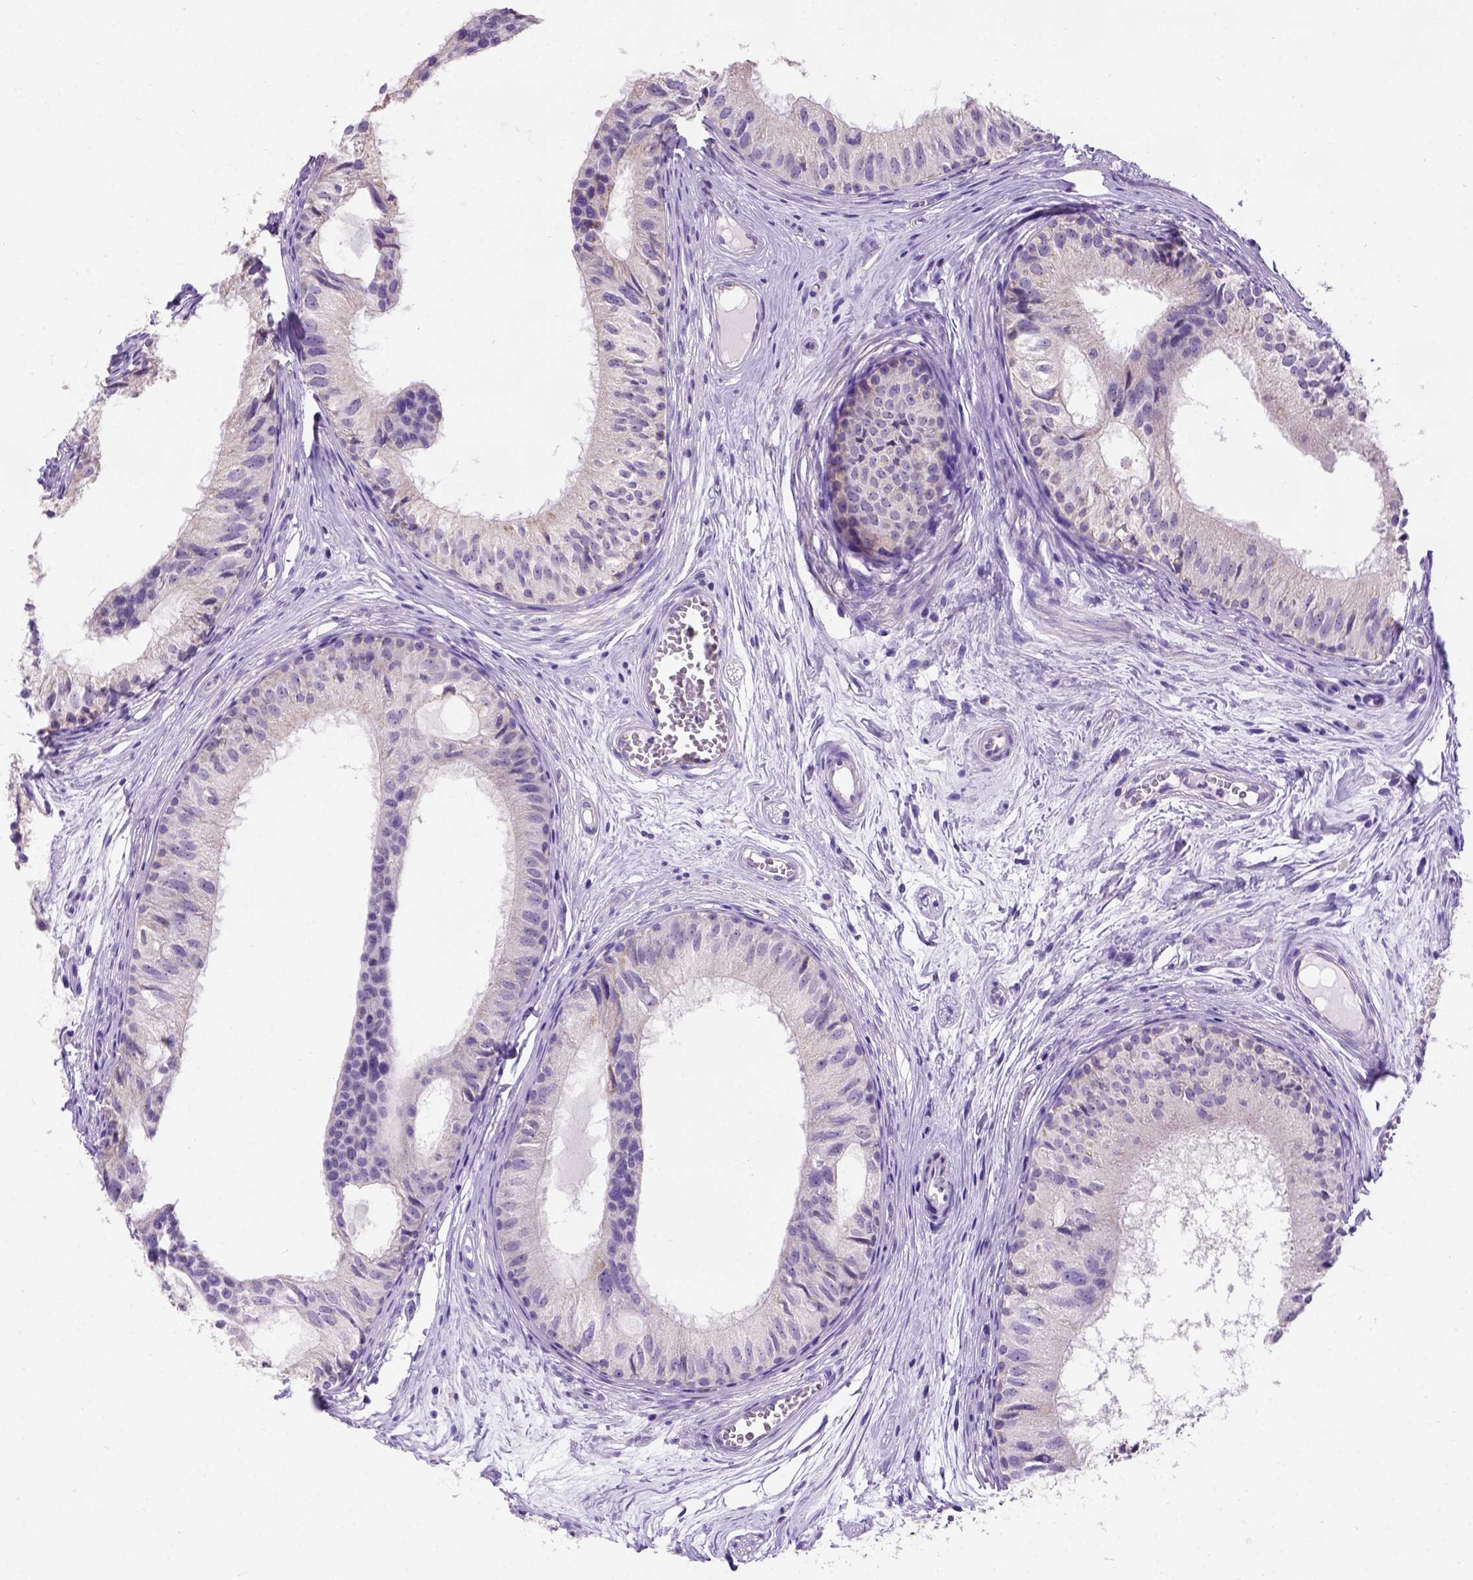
{"staining": {"intensity": "moderate", "quantity": "<25%", "location": "cytoplasmic/membranous"}, "tissue": "epididymis", "cell_type": "Glandular cells", "image_type": "normal", "snomed": [{"axis": "morphology", "description": "Normal tissue, NOS"}, {"axis": "topography", "description": "Epididymis"}], "caption": "Moderate cytoplasmic/membranous positivity for a protein is seen in approximately <25% of glandular cells of normal epididymis using IHC.", "gene": "L2HGDH", "patient": {"sex": "male", "age": 25}}